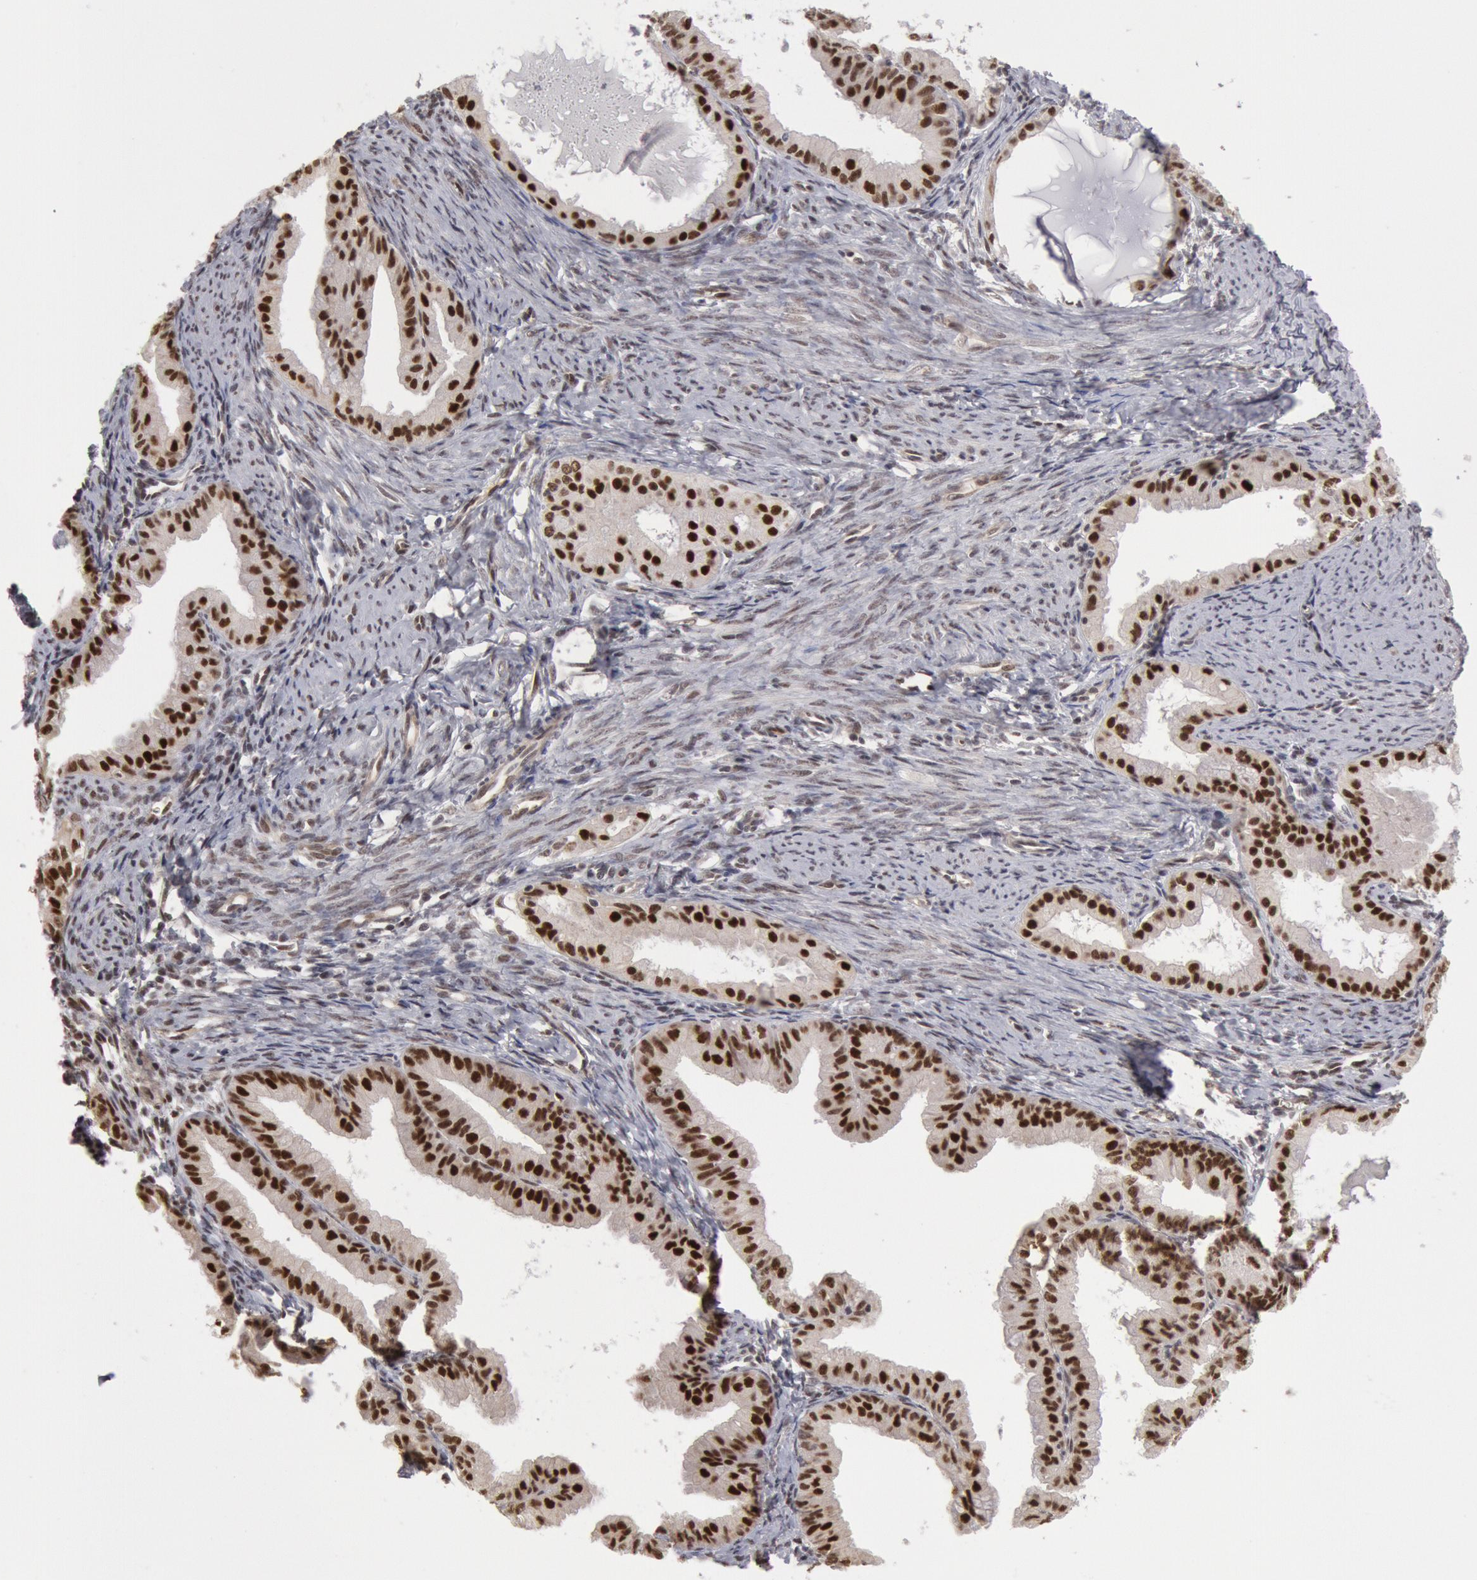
{"staining": {"intensity": "moderate", "quantity": "25%-75%", "location": "nuclear"}, "tissue": "endometrial cancer", "cell_type": "Tumor cells", "image_type": "cancer", "snomed": [{"axis": "morphology", "description": "Adenocarcinoma, NOS"}, {"axis": "topography", "description": "Endometrium"}], "caption": "Moderate nuclear protein staining is present in approximately 25%-75% of tumor cells in endometrial cancer.", "gene": "PPP4R3B", "patient": {"sex": "female", "age": 76}}